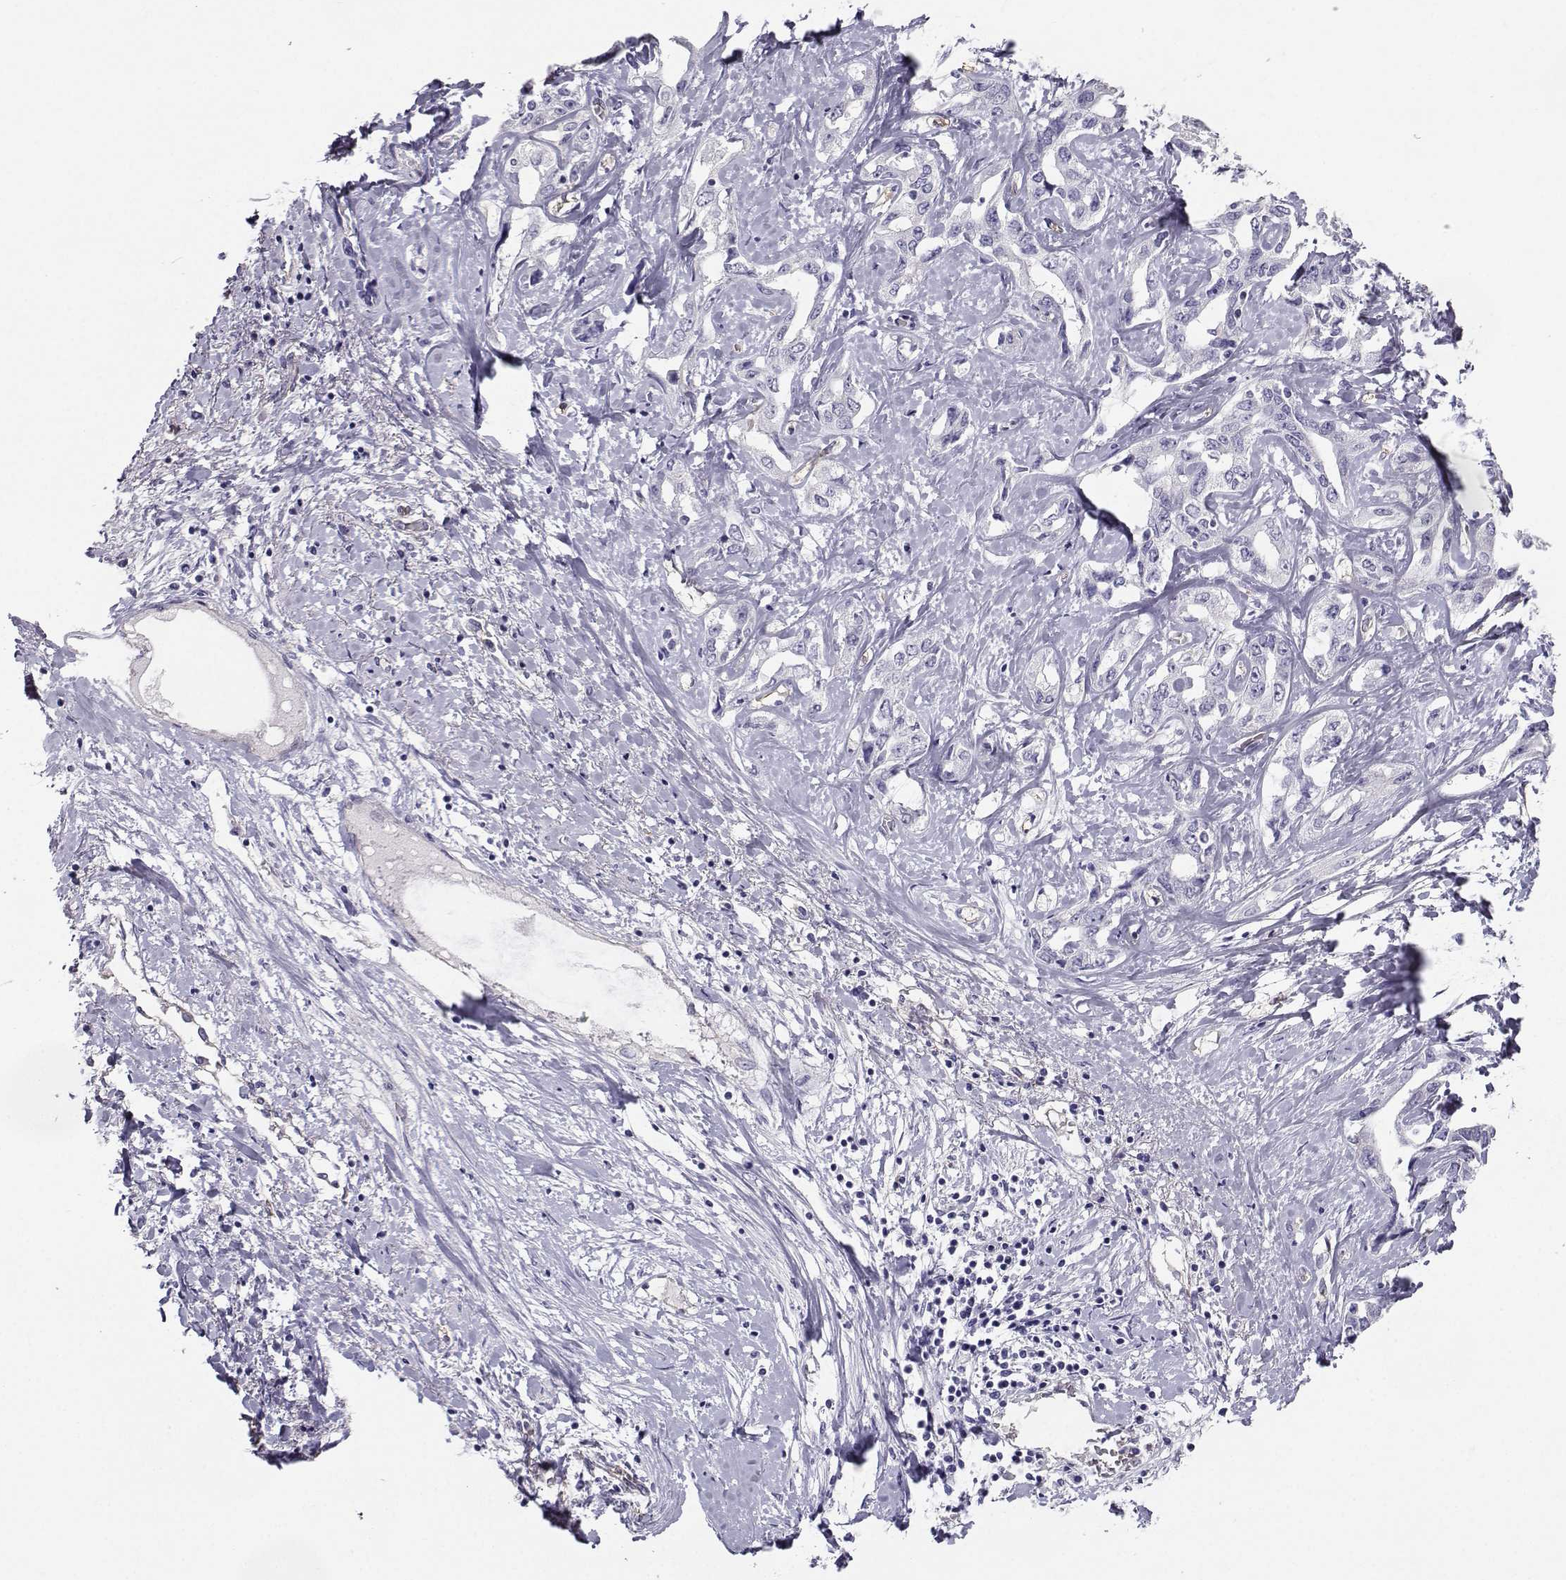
{"staining": {"intensity": "negative", "quantity": "none", "location": "none"}, "tissue": "liver cancer", "cell_type": "Tumor cells", "image_type": "cancer", "snomed": [{"axis": "morphology", "description": "Cholangiocarcinoma"}, {"axis": "topography", "description": "Liver"}], "caption": "Human liver cholangiocarcinoma stained for a protein using immunohistochemistry reveals no staining in tumor cells.", "gene": "CLUL1", "patient": {"sex": "male", "age": 59}}